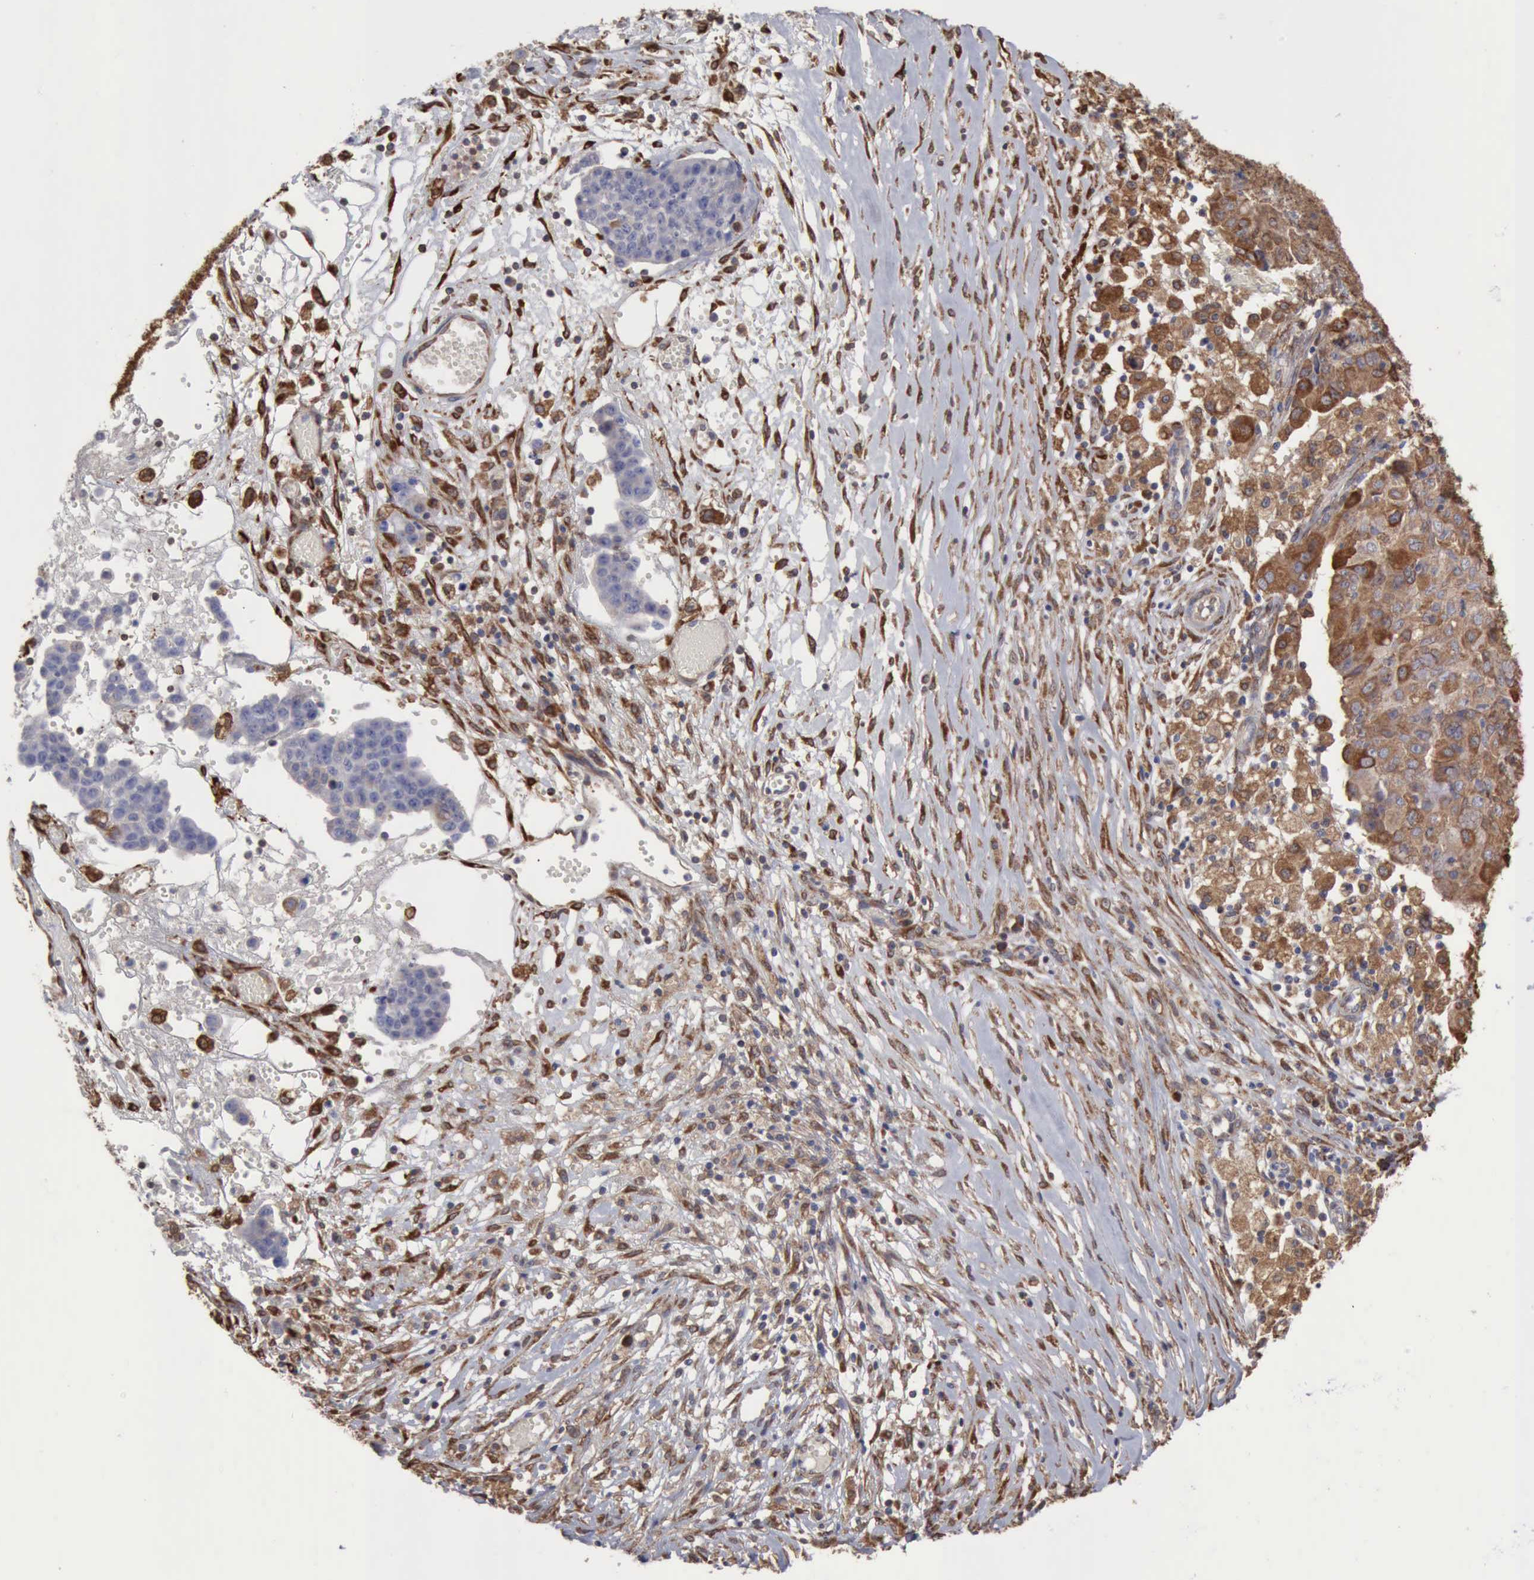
{"staining": {"intensity": "moderate", "quantity": ">75%", "location": "cytoplasmic/membranous"}, "tissue": "ovarian cancer", "cell_type": "Tumor cells", "image_type": "cancer", "snomed": [{"axis": "morphology", "description": "Carcinoma, endometroid"}, {"axis": "topography", "description": "Ovary"}], "caption": "Immunohistochemistry (IHC) of ovarian cancer shows medium levels of moderate cytoplasmic/membranous positivity in approximately >75% of tumor cells.", "gene": "APOL2", "patient": {"sex": "female", "age": 42}}